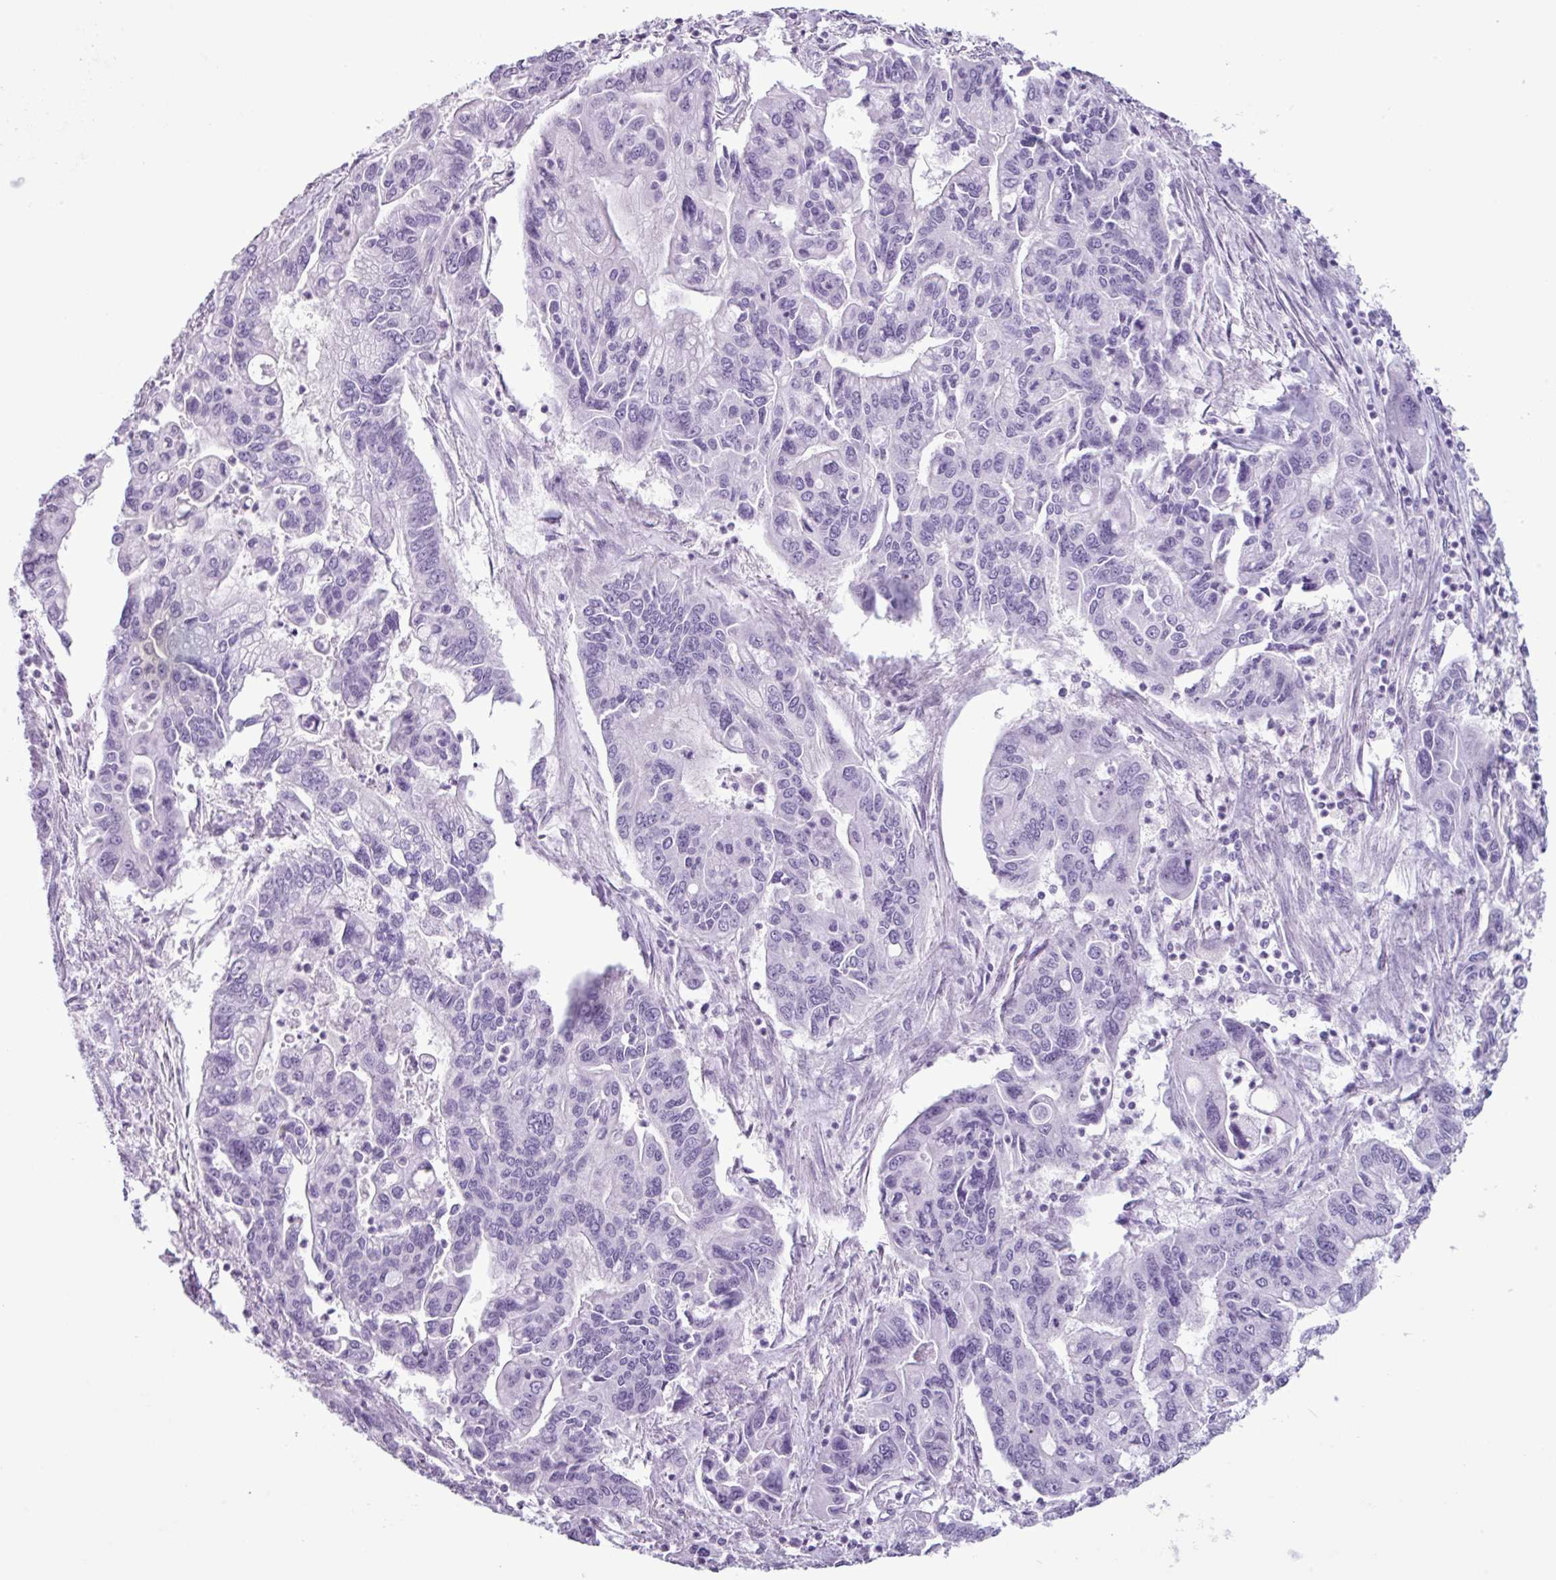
{"staining": {"intensity": "negative", "quantity": "none", "location": "none"}, "tissue": "pancreatic cancer", "cell_type": "Tumor cells", "image_type": "cancer", "snomed": [{"axis": "morphology", "description": "Adenocarcinoma, NOS"}, {"axis": "topography", "description": "Pancreas"}], "caption": "This is a micrograph of immunohistochemistry staining of pancreatic cancer, which shows no expression in tumor cells.", "gene": "SCT", "patient": {"sex": "male", "age": 62}}